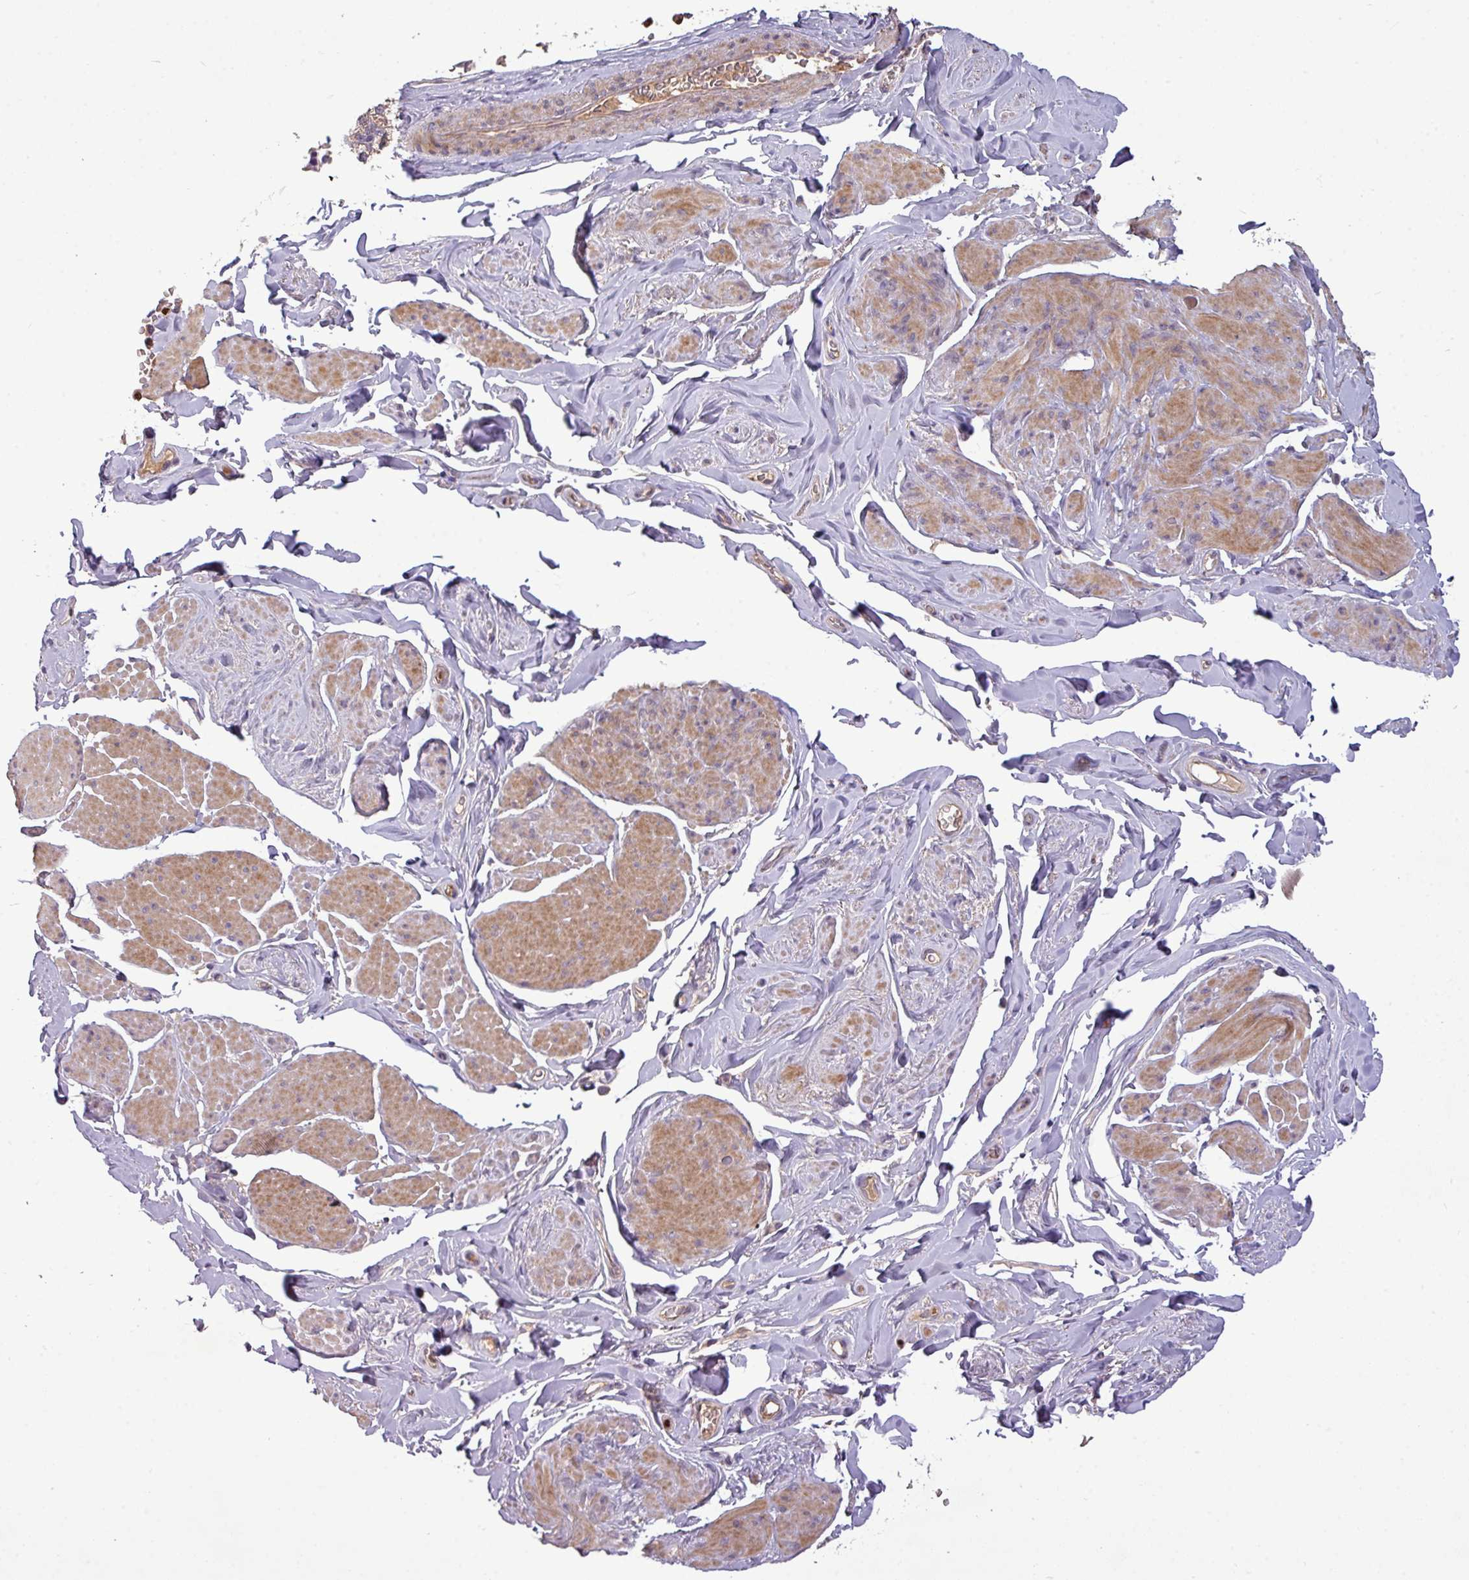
{"staining": {"intensity": "moderate", "quantity": "25%-75%", "location": "cytoplasmic/membranous"}, "tissue": "smooth muscle", "cell_type": "Smooth muscle cells", "image_type": "normal", "snomed": [{"axis": "morphology", "description": "Normal tissue, NOS"}, {"axis": "topography", "description": "Smooth muscle"}, {"axis": "topography", "description": "Peripheral nerve tissue"}], "caption": "Immunohistochemistry (IHC) (DAB (3,3'-diaminobenzidine)) staining of benign human smooth muscle shows moderate cytoplasmic/membranous protein positivity in approximately 25%-75% of smooth muscle cells.", "gene": "PAPLN", "patient": {"sex": "male", "age": 69}}